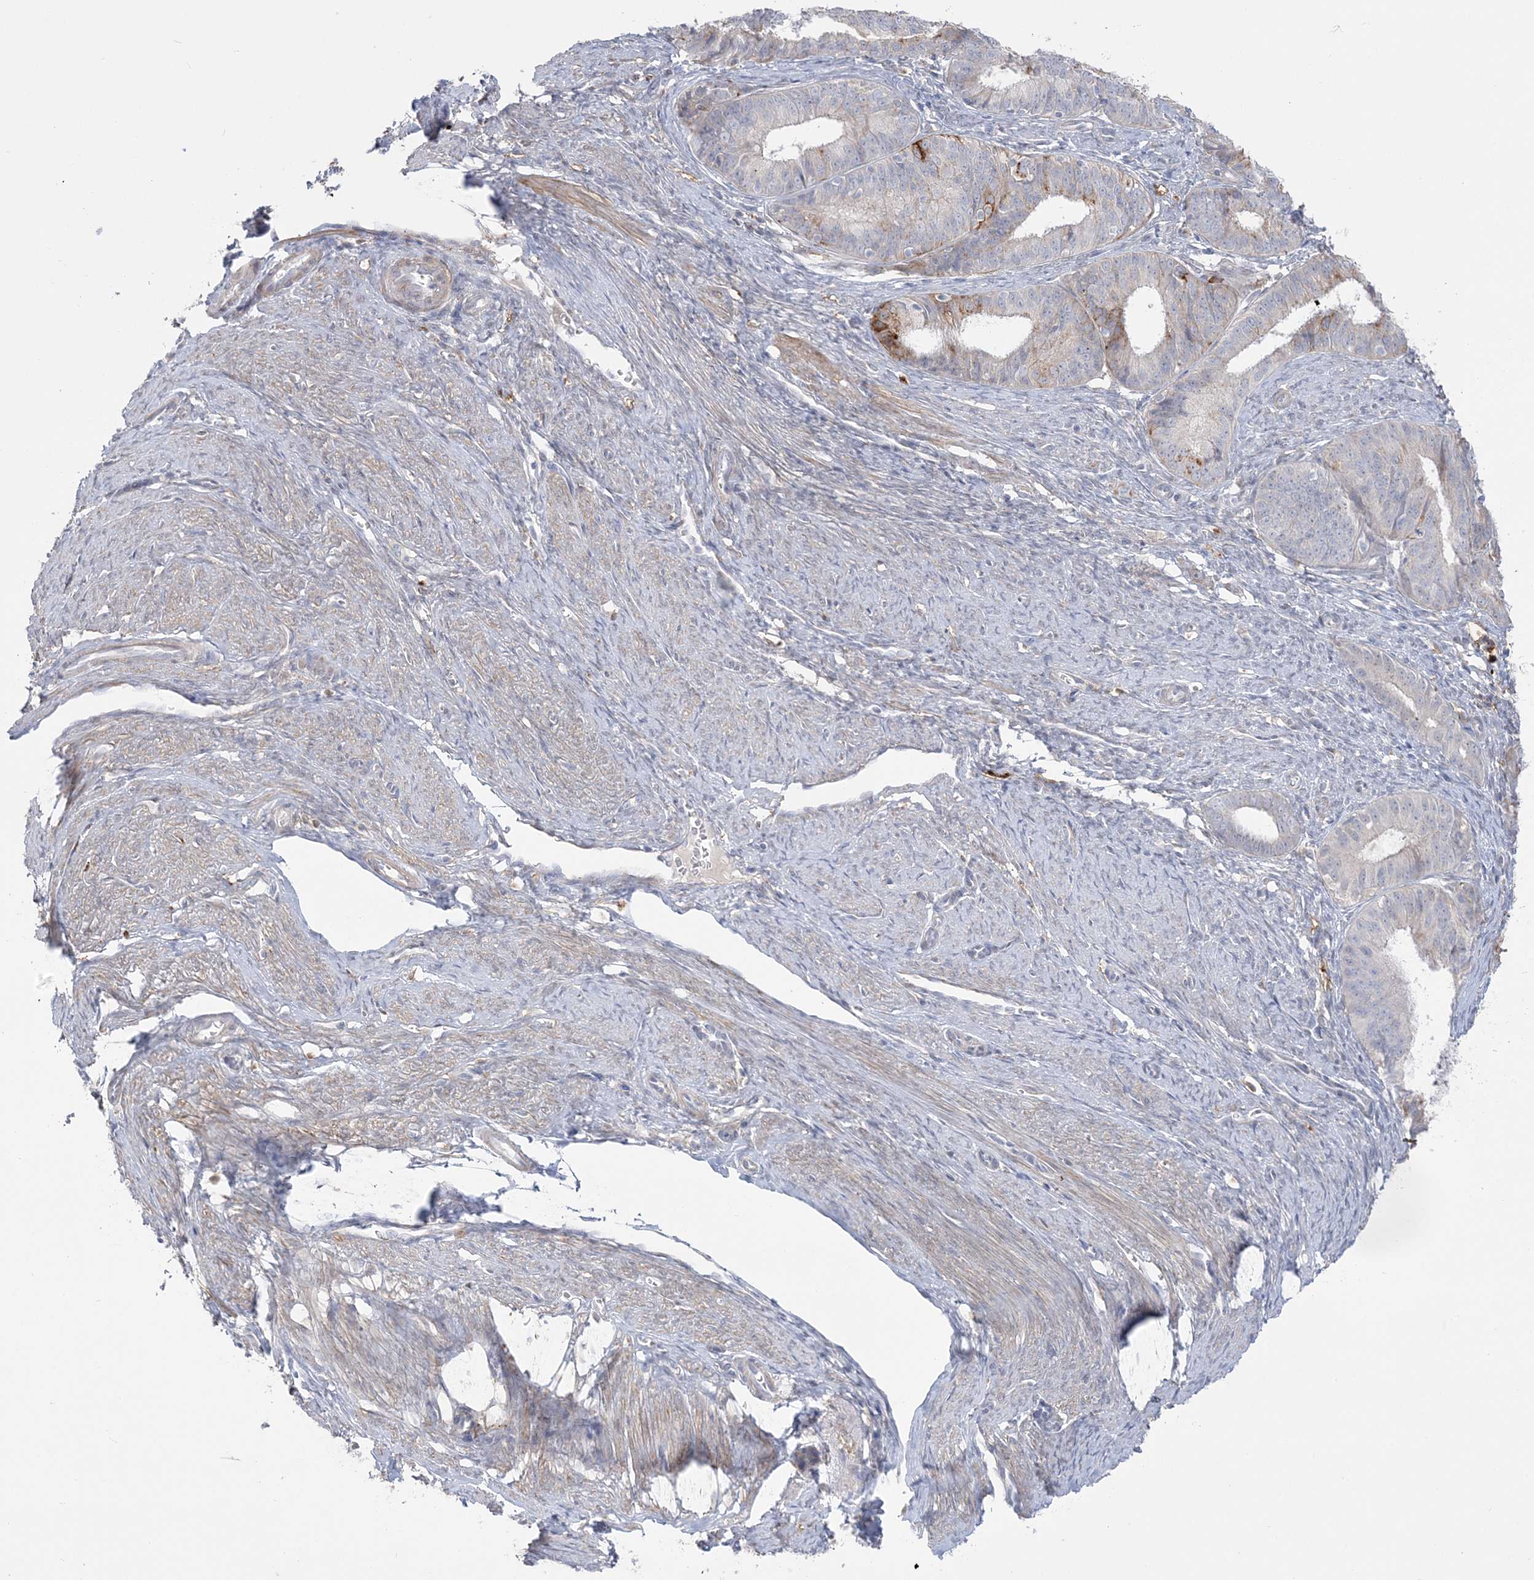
{"staining": {"intensity": "moderate", "quantity": "<25%", "location": "cytoplasmic/membranous"}, "tissue": "endometrial cancer", "cell_type": "Tumor cells", "image_type": "cancer", "snomed": [{"axis": "morphology", "description": "Adenocarcinoma, NOS"}, {"axis": "topography", "description": "Endometrium"}], "caption": "There is low levels of moderate cytoplasmic/membranous expression in tumor cells of adenocarcinoma (endometrial), as demonstrated by immunohistochemical staining (brown color).", "gene": "HAAO", "patient": {"sex": "female", "age": 51}}